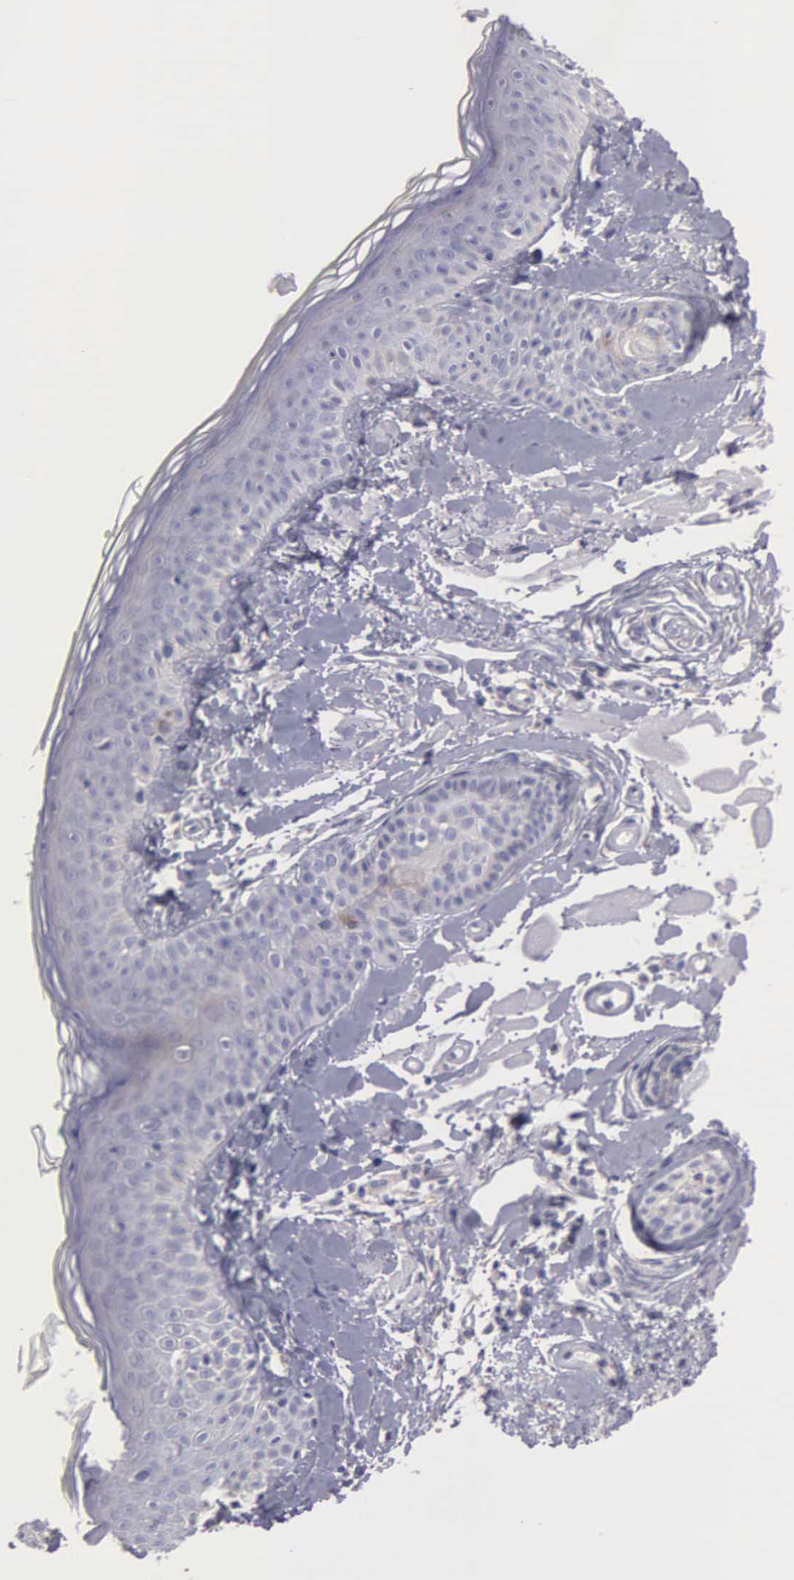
{"staining": {"intensity": "negative", "quantity": "none", "location": "none"}, "tissue": "skin", "cell_type": "Fibroblasts", "image_type": "normal", "snomed": [{"axis": "morphology", "description": "Normal tissue, NOS"}, {"axis": "topography", "description": "Skin"}], "caption": "A high-resolution image shows immunohistochemistry (IHC) staining of unremarkable skin, which demonstrates no significant positivity in fibroblasts.", "gene": "APP", "patient": {"sex": "male", "age": 86}}